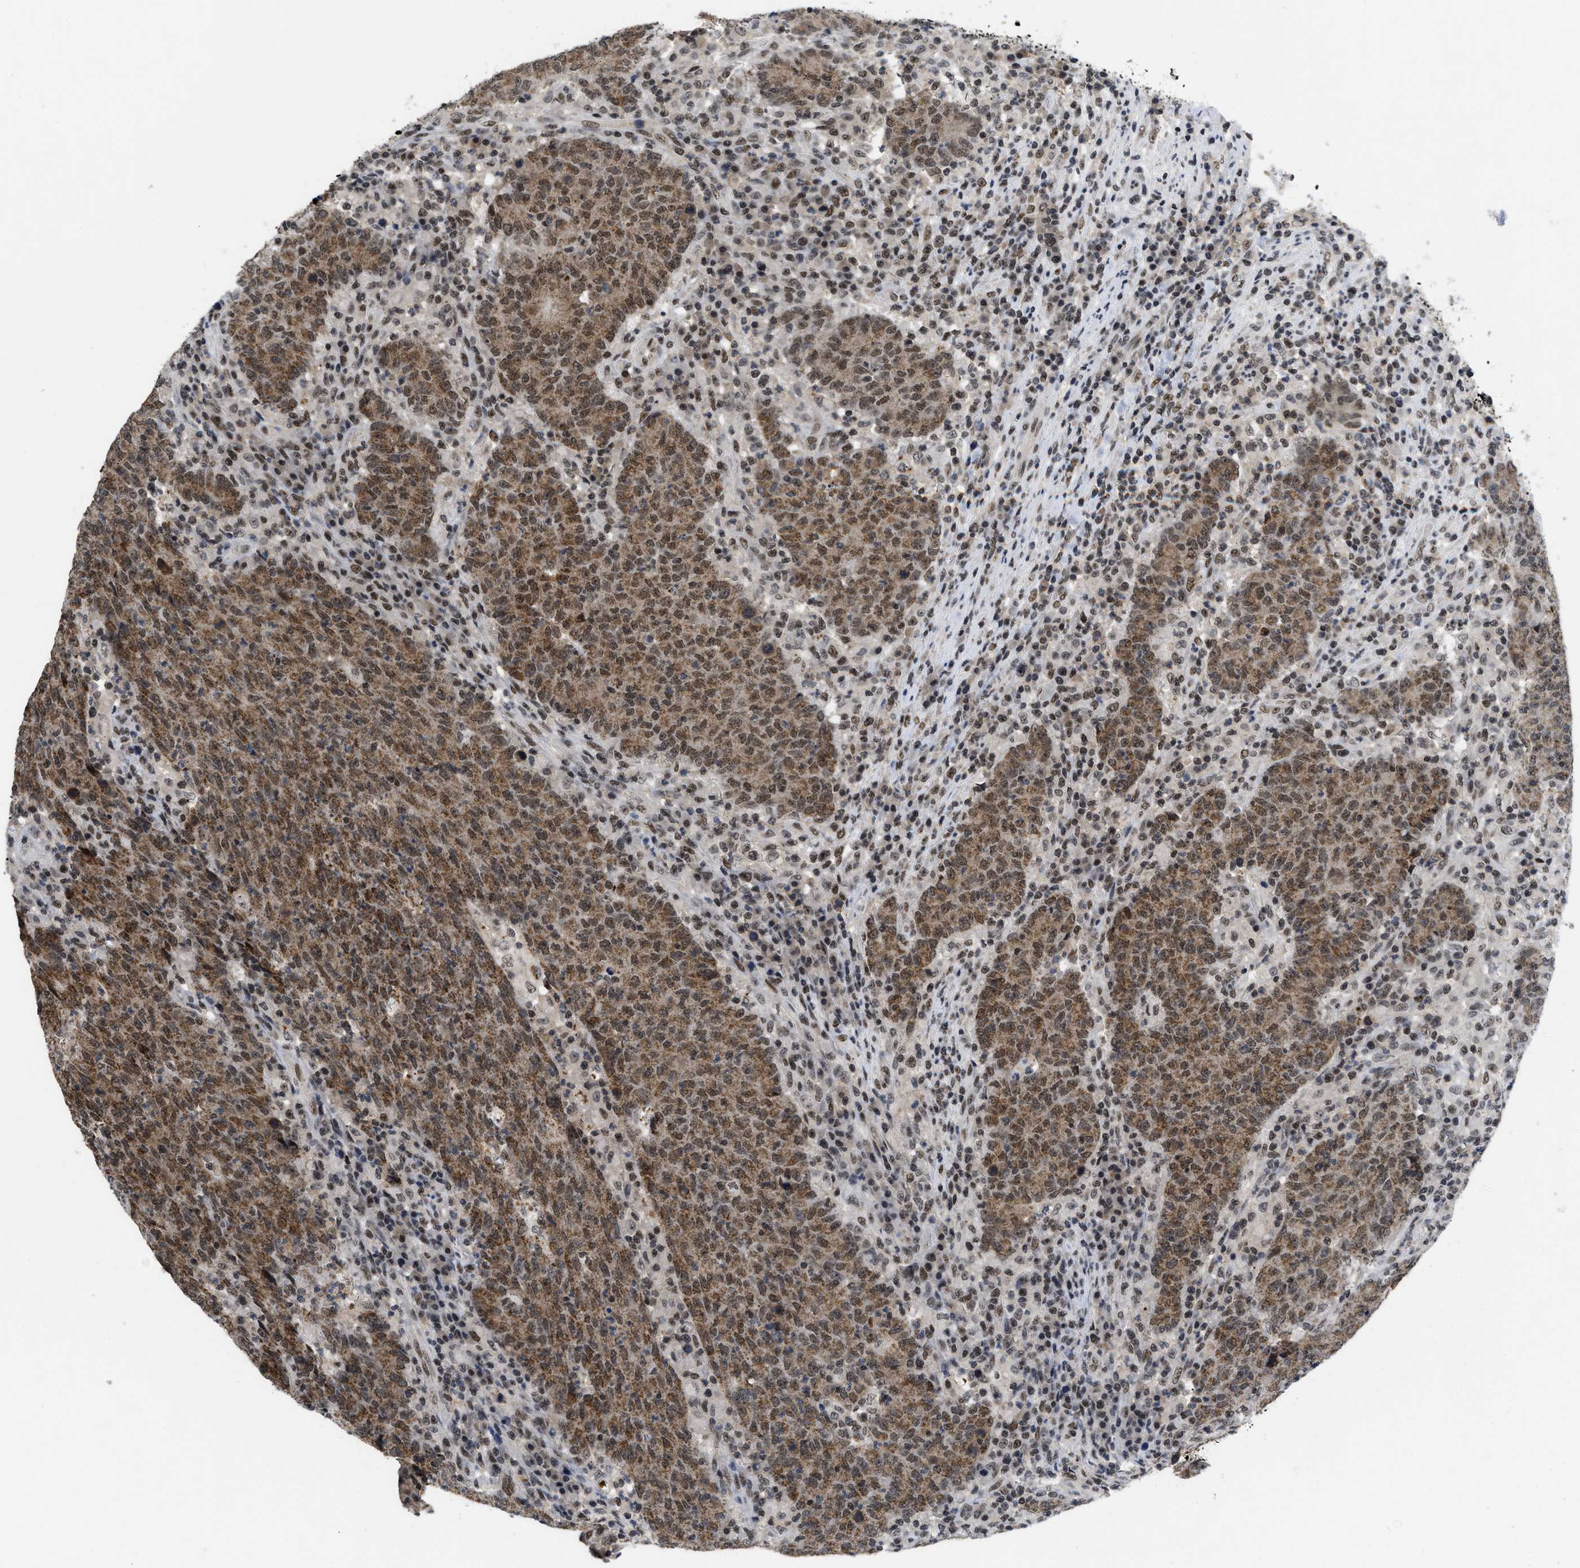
{"staining": {"intensity": "moderate", "quantity": ">75%", "location": "cytoplasmic/membranous,nuclear"}, "tissue": "colorectal cancer", "cell_type": "Tumor cells", "image_type": "cancer", "snomed": [{"axis": "morphology", "description": "Adenocarcinoma, NOS"}, {"axis": "topography", "description": "Colon"}], "caption": "Tumor cells exhibit medium levels of moderate cytoplasmic/membranous and nuclear positivity in about >75% of cells in human colorectal adenocarcinoma.", "gene": "ZNF346", "patient": {"sex": "female", "age": 75}}